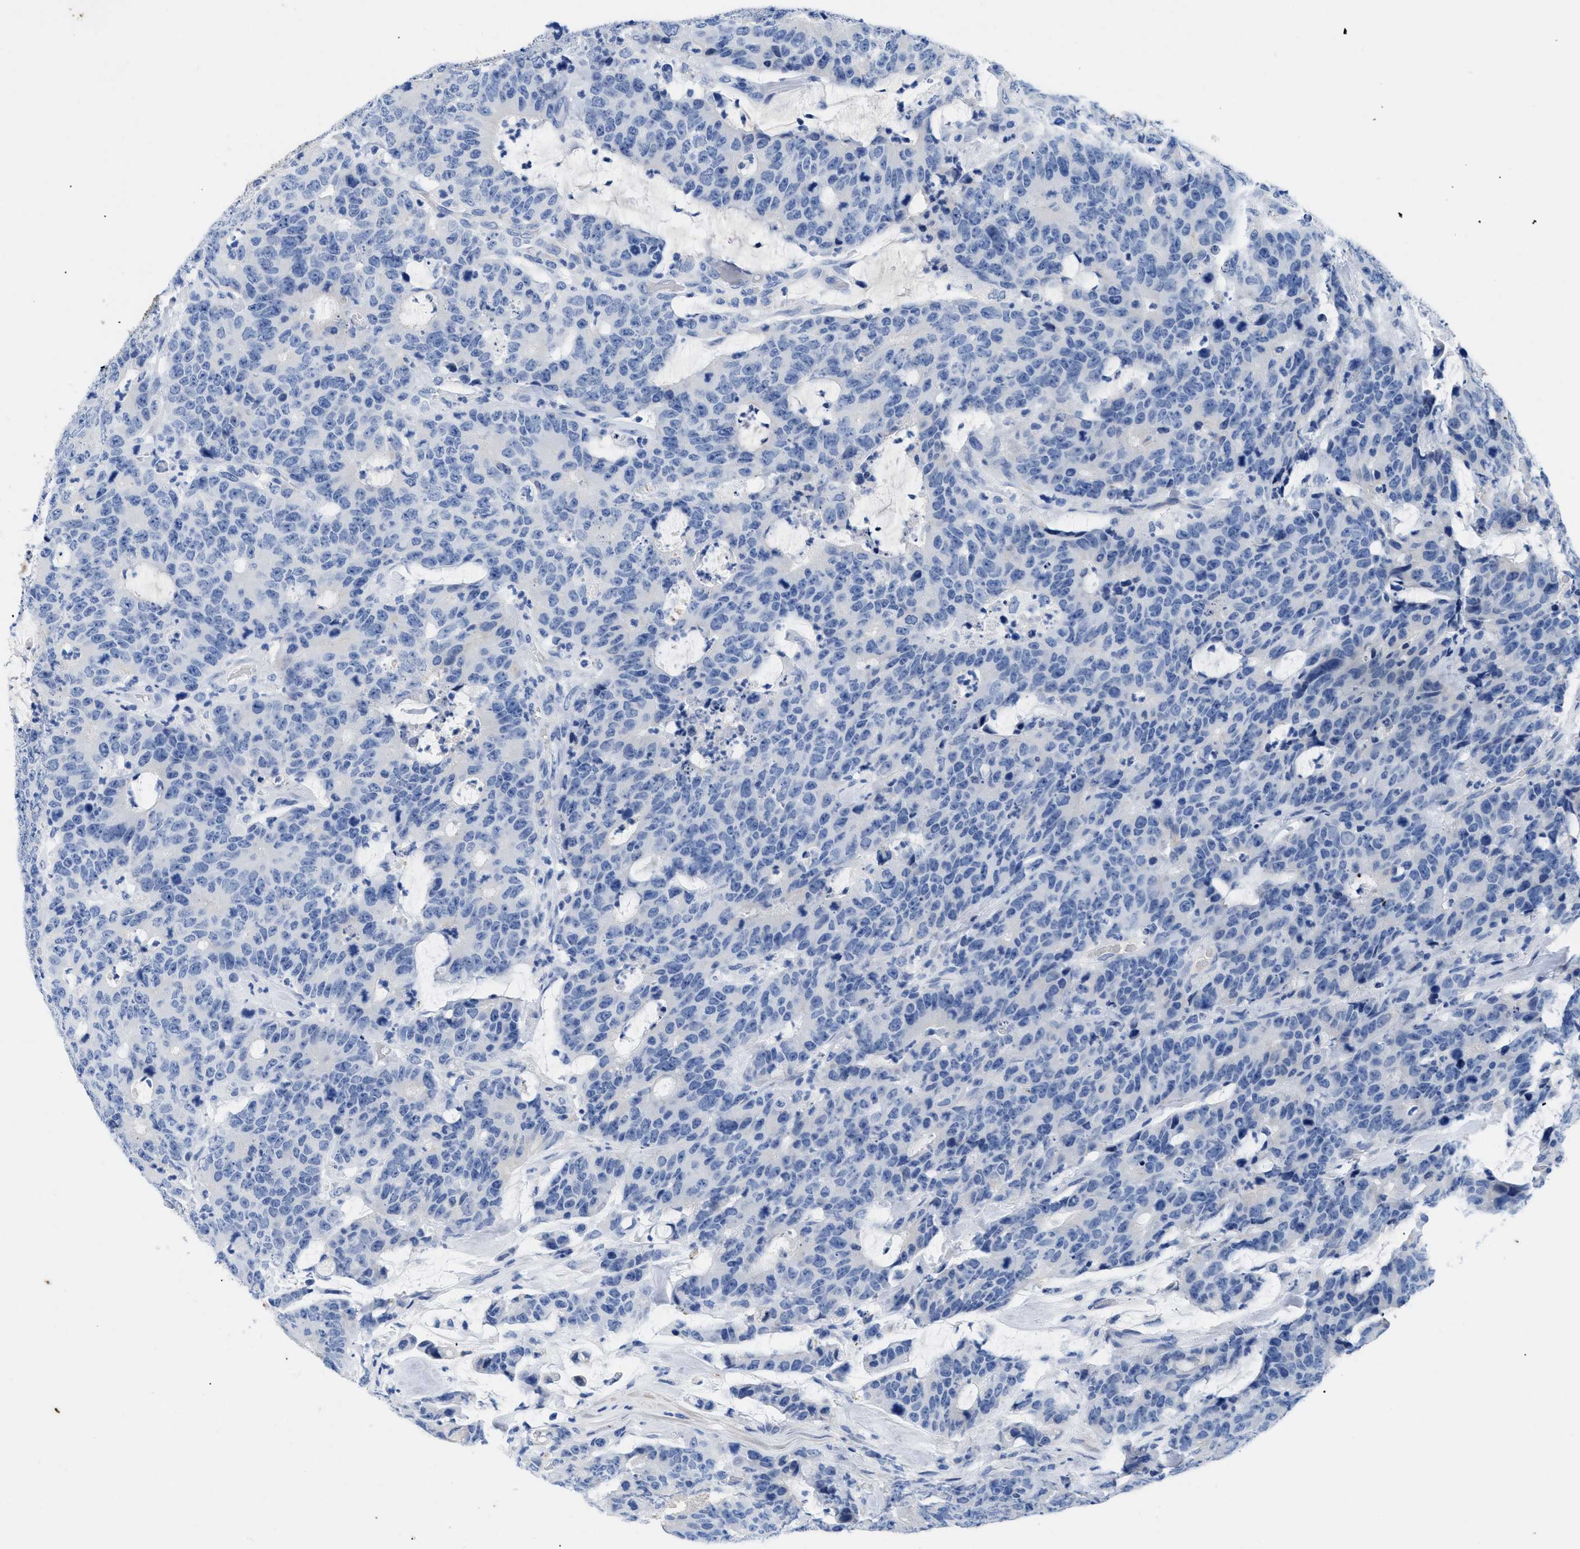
{"staining": {"intensity": "negative", "quantity": "none", "location": "none"}, "tissue": "colorectal cancer", "cell_type": "Tumor cells", "image_type": "cancer", "snomed": [{"axis": "morphology", "description": "Adenocarcinoma, NOS"}, {"axis": "topography", "description": "Colon"}], "caption": "High power microscopy micrograph of an IHC histopathology image of colorectal cancer (adenocarcinoma), revealing no significant positivity in tumor cells. (DAB IHC visualized using brightfield microscopy, high magnification).", "gene": "TMEM68", "patient": {"sex": "female", "age": 86}}